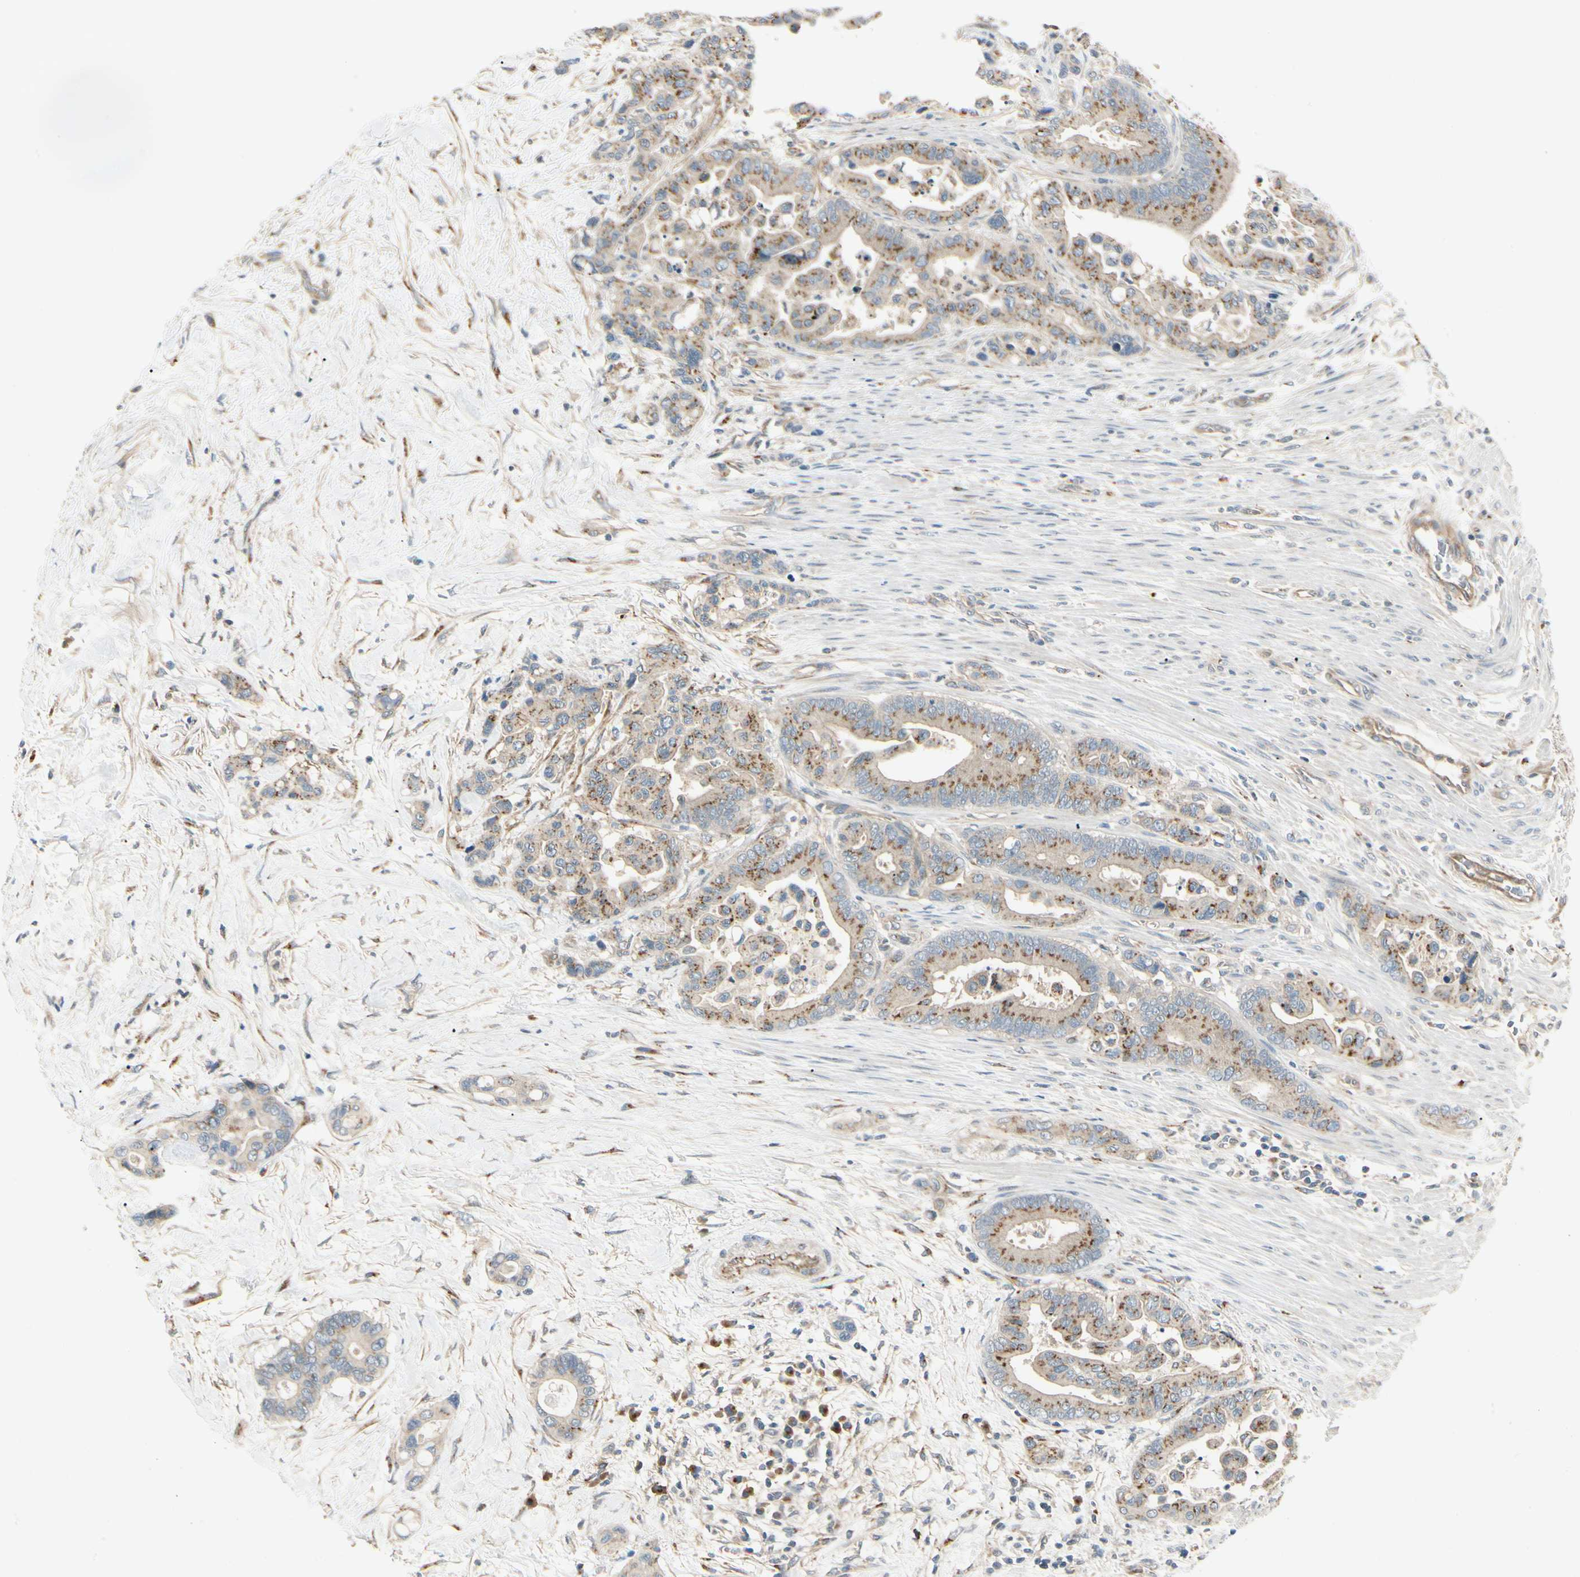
{"staining": {"intensity": "moderate", "quantity": ">75%", "location": "cytoplasmic/membranous"}, "tissue": "colorectal cancer", "cell_type": "Tumor cells", "image_type": "cancer", "snomed": [{"axis": "morphology", "description": "Normal tissue, NOS"}, {"axis": "morphology", "description": "Adenocarcinoma, NOS"}, {"axis": "topography", "description": "Colon"}], "caption": "Colorectal adenocarcinoma was stained to show a protein in brown. There is medium levels of moderate cytoplasmic/membranous staining in about >75% of tumor cells.", "gene": "ABCA3", "patient": {"sex": "male", "age": 82}}